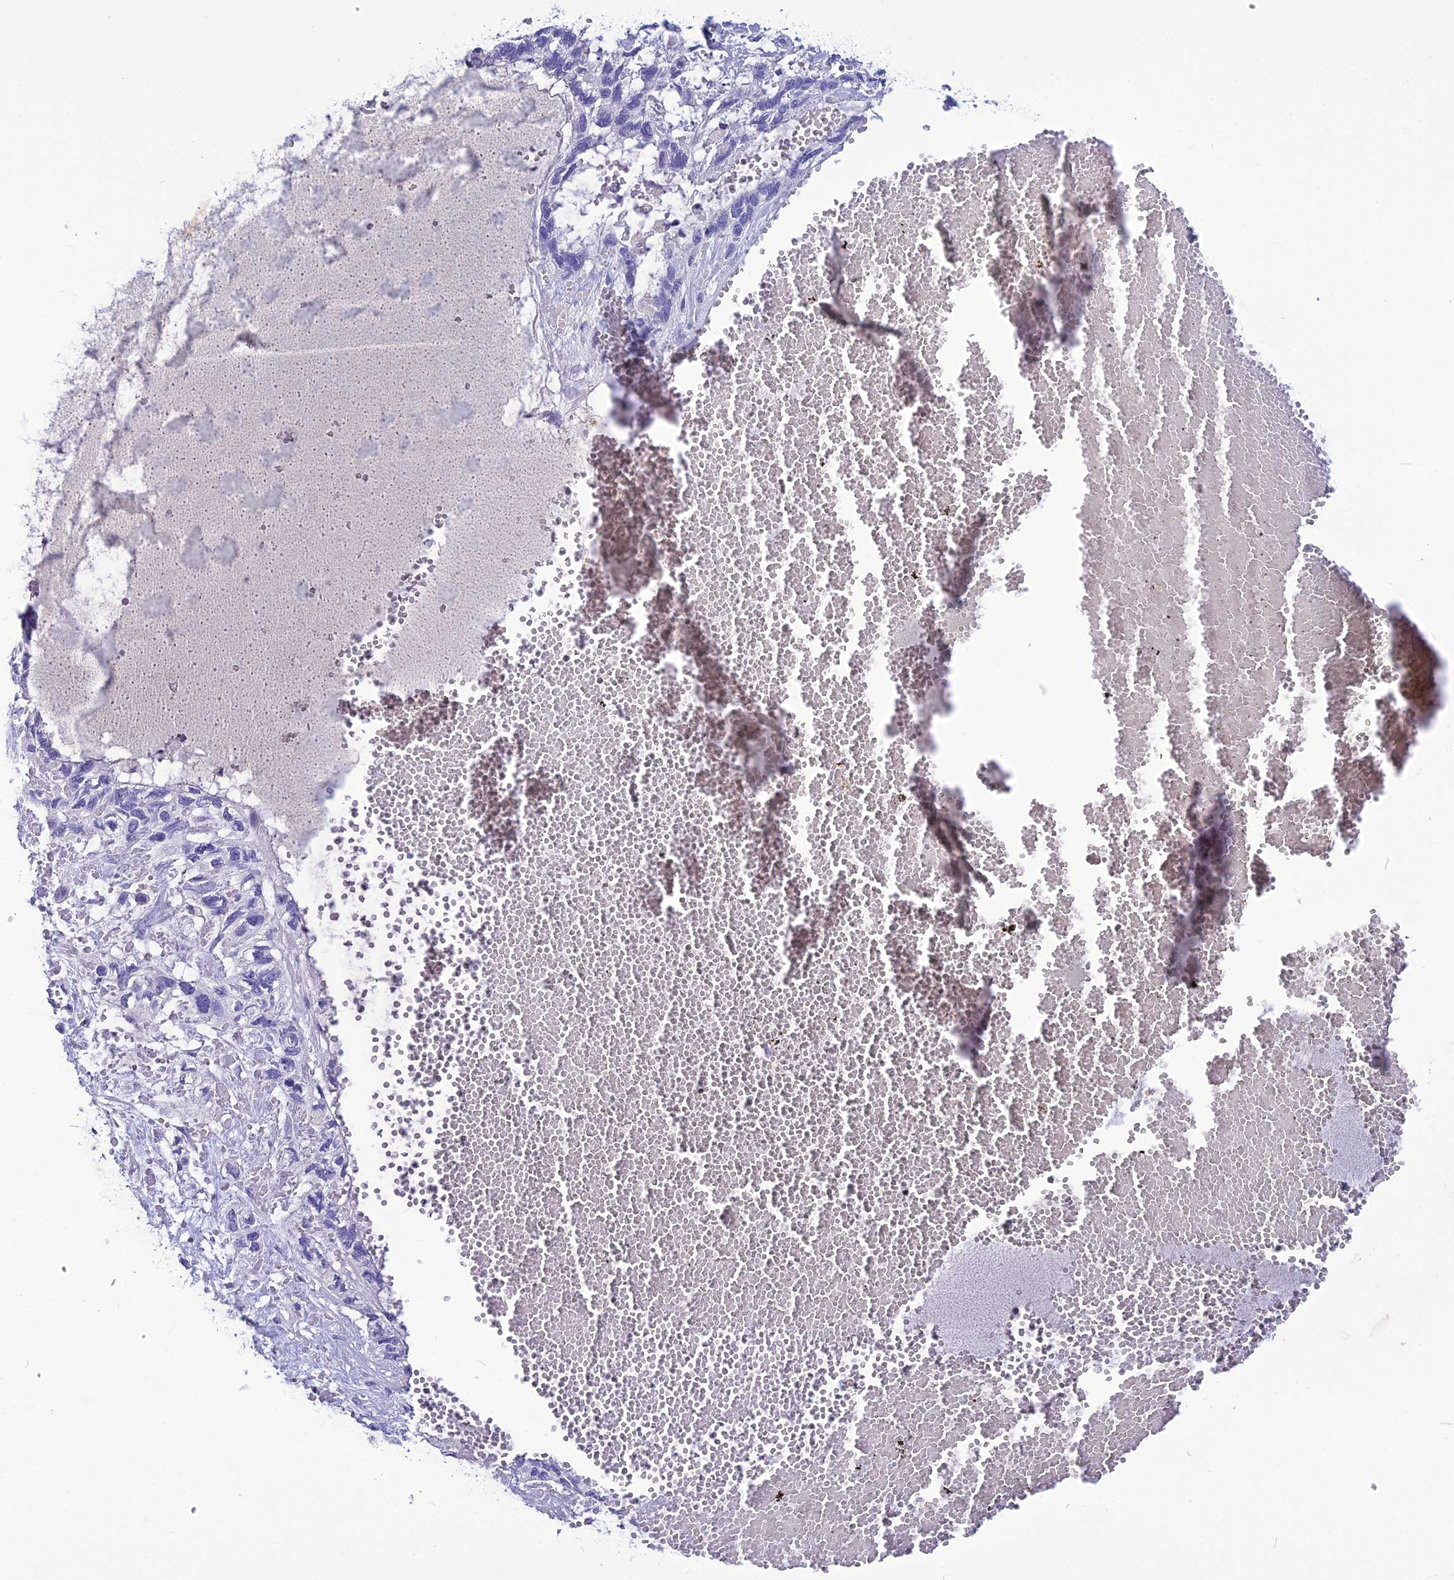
{"staining": {"intensity": "negative", "quantity": "none", "location": "none"}, "tissue": "skin cancer", "cell_type": "Tumor cells", "image_type": "cancer", "snomed": [{"axis": "morphology", "description": "Basal cell carcinoma"}, {"axis": "topography", "description": "Skin"}], "caption": "Histopathology image shows no significant protein expression in tumor cells of basal cell carcinoma (skin).", "gene": "BBS2", "patient": {"sex": "male", "age": 88}}